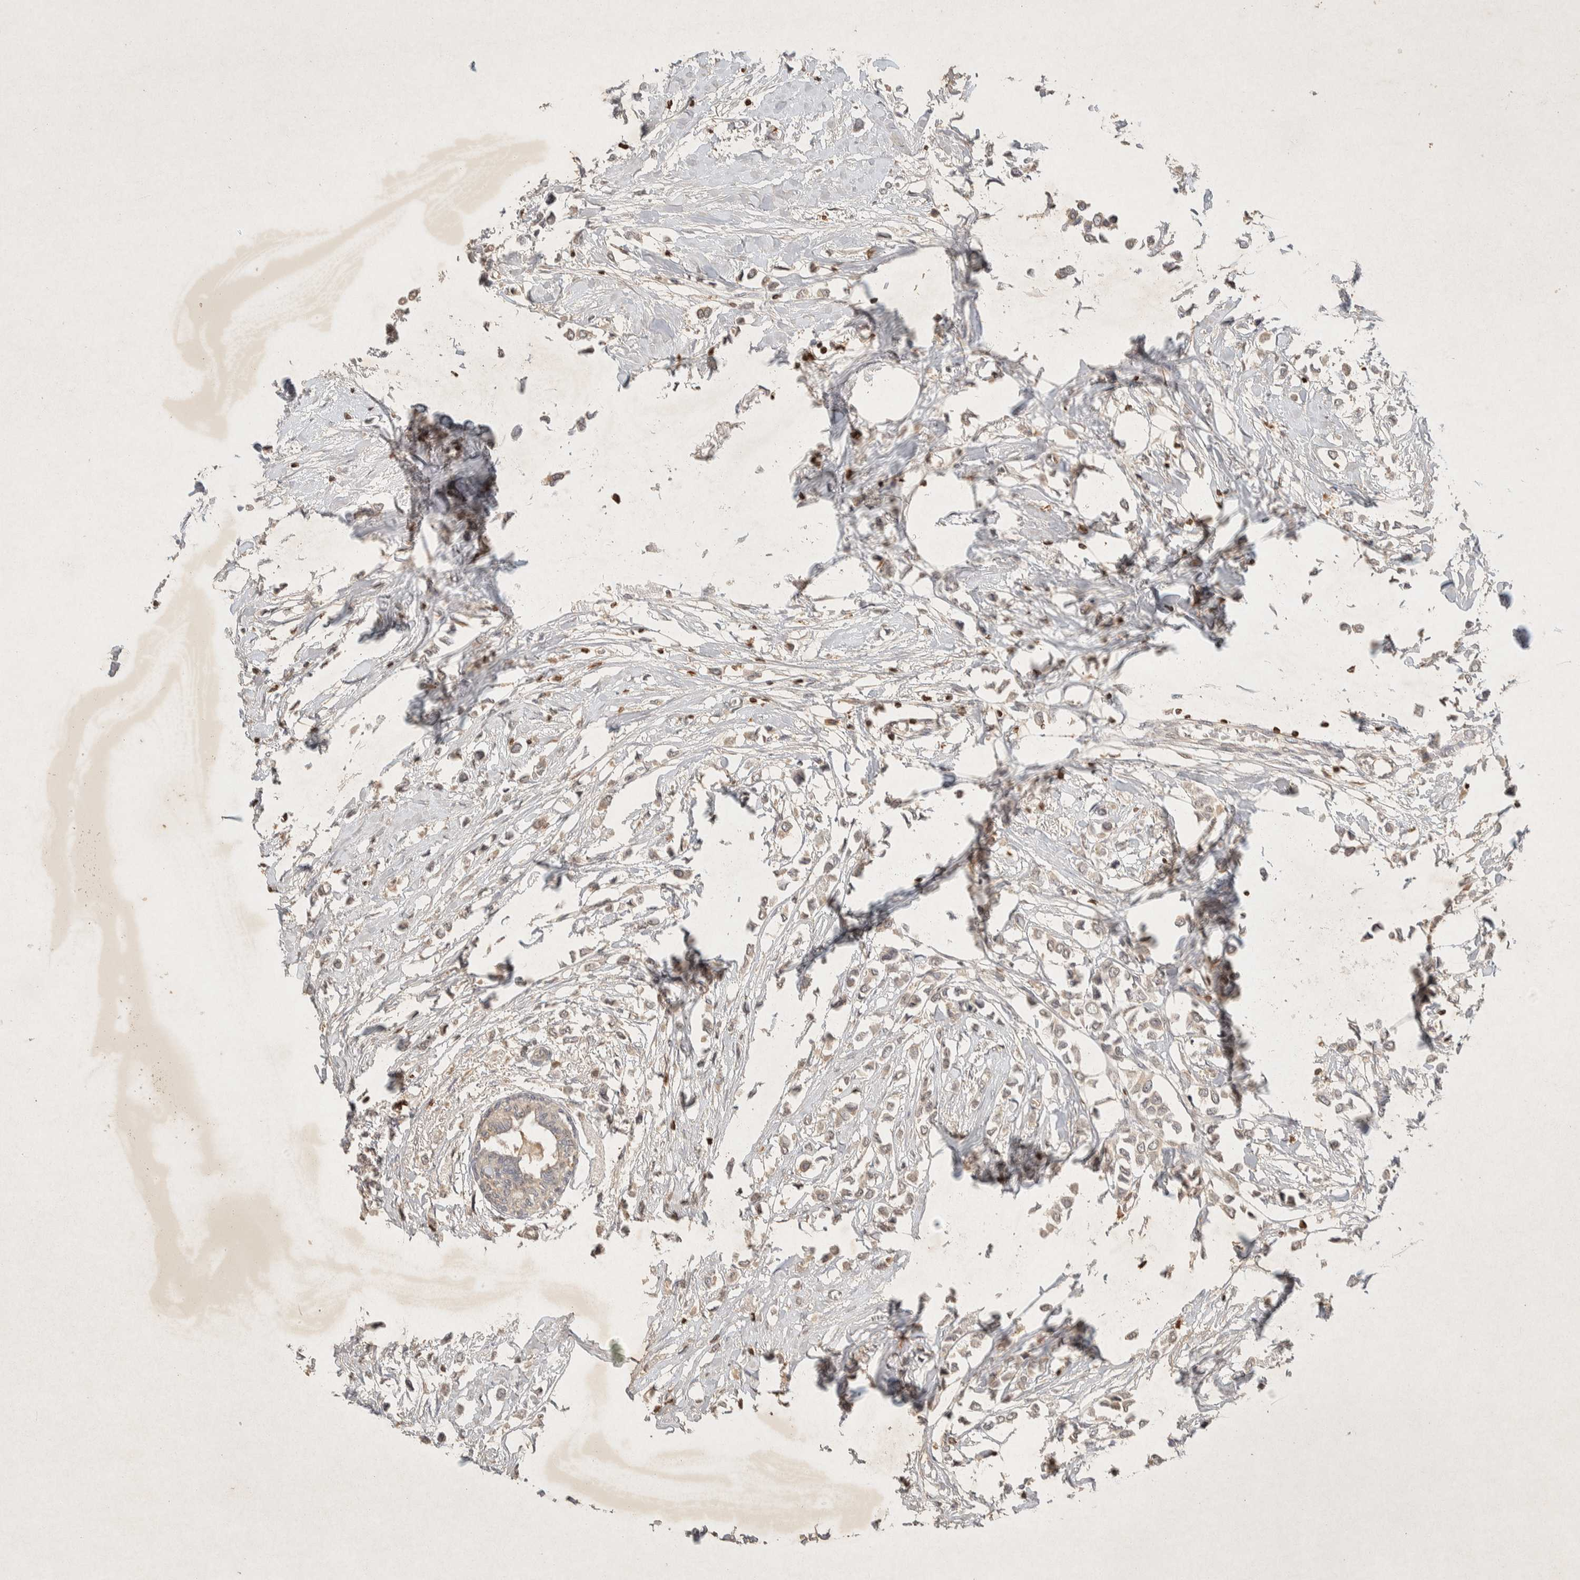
{"staining": {"intensity": "weak", "quantity": "25%-75%", "location": "cytoplasmic/membranous"}, "tissue": "breast cancer", "cell_type": "Tumor cells", "image_type": "cancer", "snomed": [{"axis": "morphology", "description": "Lobular carcinoma"}, {"axis": "topography", "description": "Breast"}], "caption": "Immunohistochemical staining of lobular carcinoma (breast) demonstrates low levels of weak cytoplasmic/membranous protein expression in approximately 25%-75% of tumor cells. (brown staining indicates protein expression, while blue staining denotes nuclei).", "gene": "RAC2", "patient": {"sex": "female", "age": 51}}